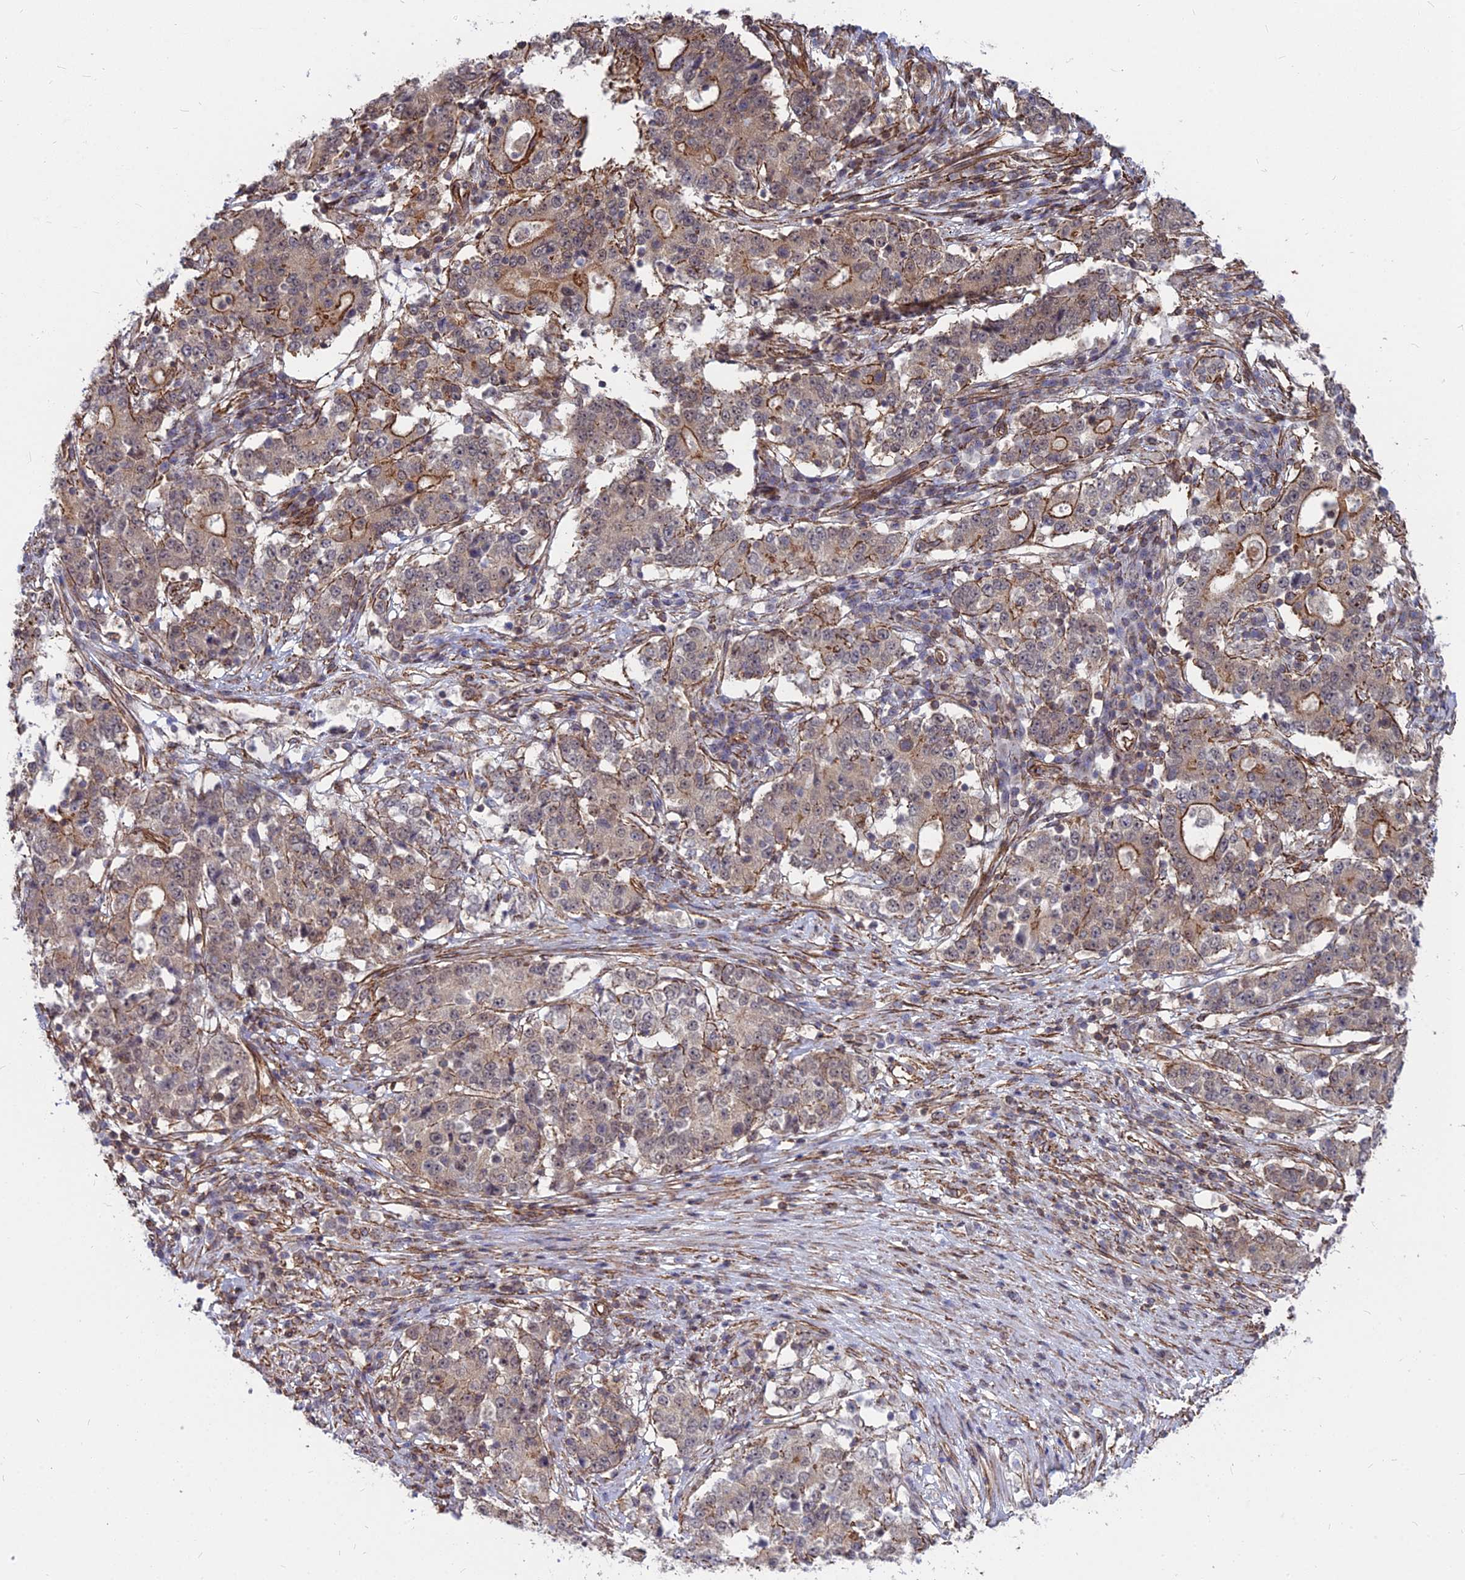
{"staining": {"intensity": "moderate", "quantity": "25%-75%", "location": "cytoplasmic/membranous"}, "tissue": "stomach cancer", "cell_type": "Tumor cells", "image_type": "cancer", "snomed": [{"axis": "morphology", "description": "Adenocarcinoma, NOS"}, {"axis": "topography", "description": "Stomach"}], "caption": "The image shows staining of stomach adenocarcinoma, revealing moderate cytoplasmic/membranous protein positivity (brown color) within tumor cells.", "gene": "YJU2", "patient": {"sex": "male", "age": 59}}